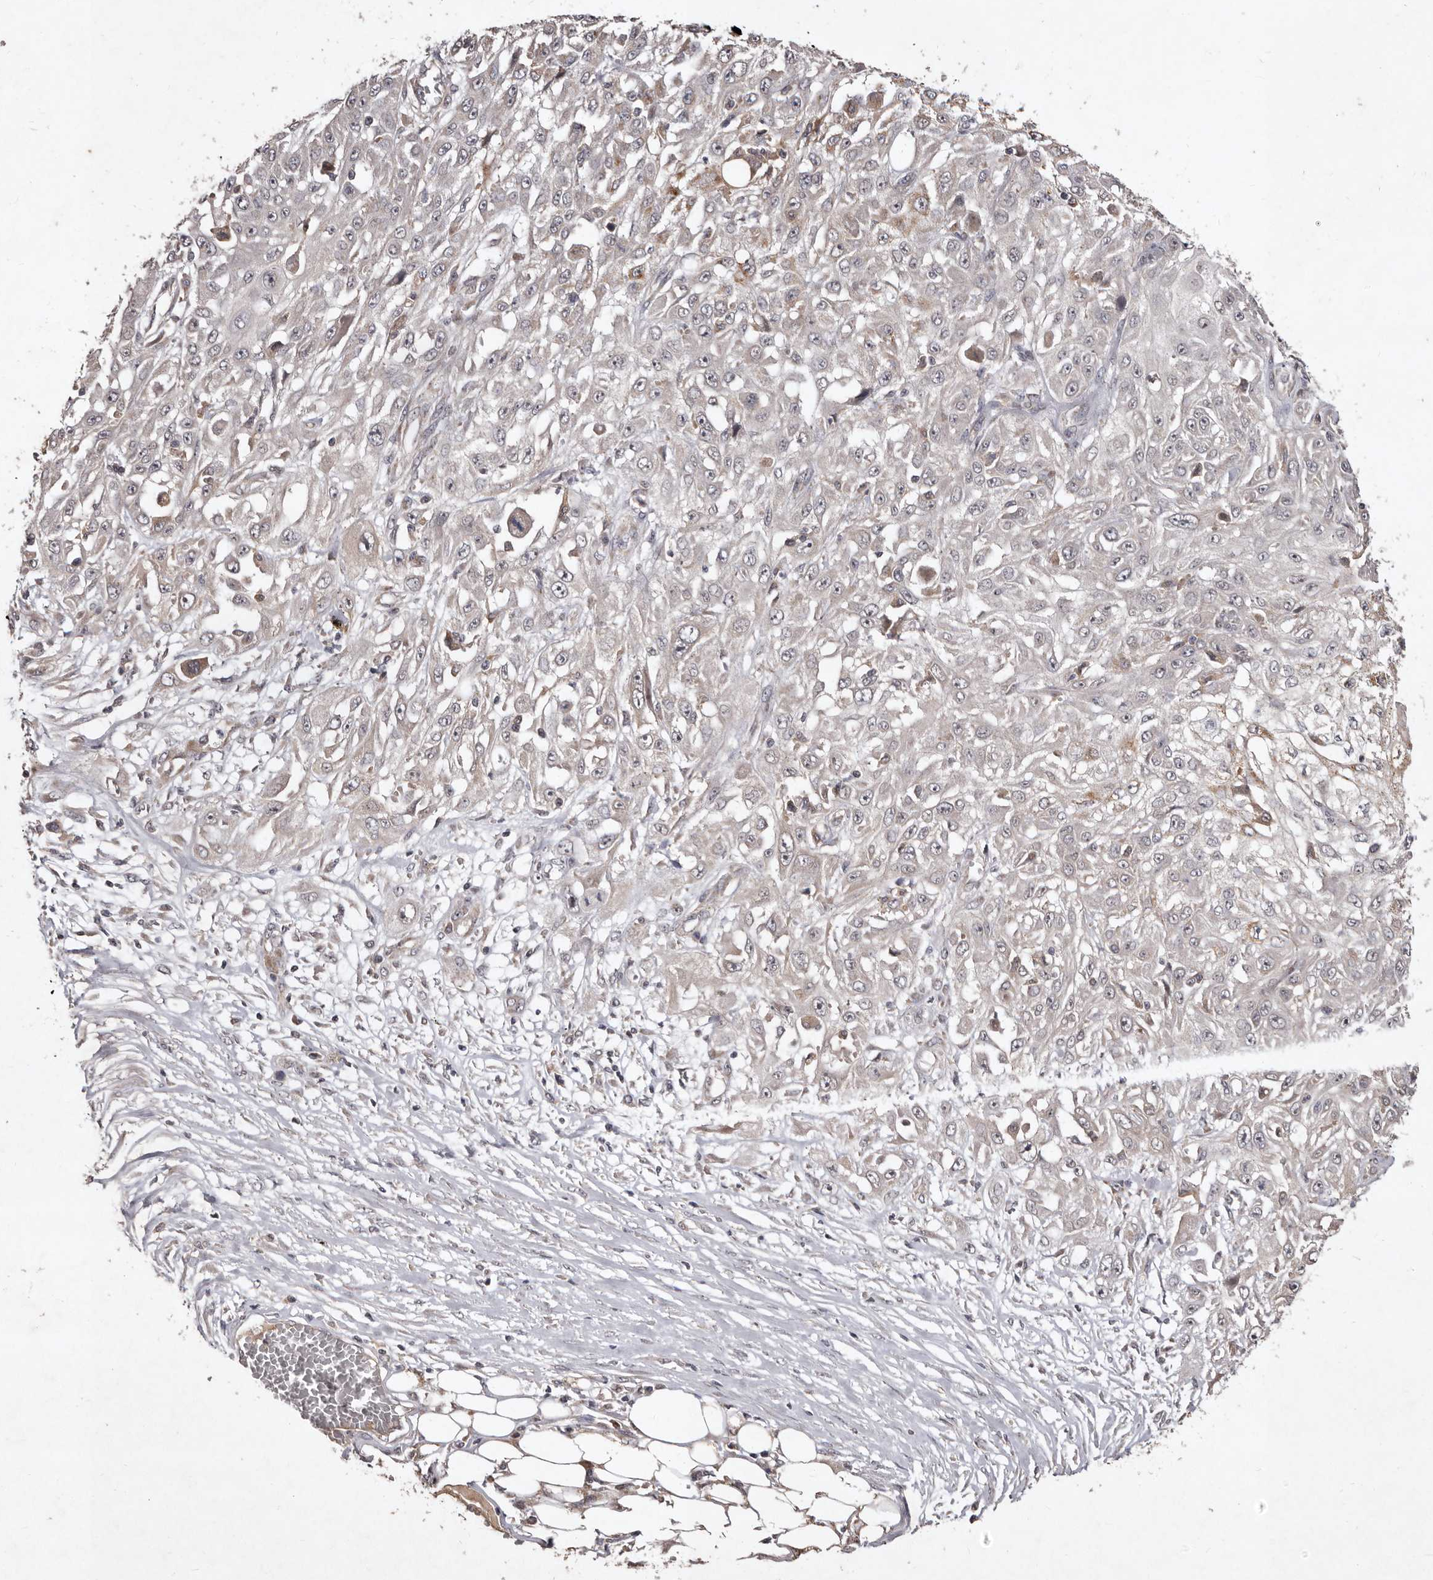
{"staining": {"intensity": "weak", "quantity": "<25%", "location": "cytoplasmic/membranous"}, "tissue": "skin cancer", "cell_type": "Tumor cells", "image_type": "cancer", "snomed": [{"axis": "morphology", "description": "Squamous cell carcinoma, NOS"}, {"axis": "morphology", "description": "Squamous cell carcinoma, metastatic, NOS"}, {"axis": "topography", "description": "Skin"}, {"axis": "topography", "description": "Lymph node"}], "caption": "High magnification brightfield microscopy of skin squamous cell carcinoma stained with DAB (brown) and counterstained with hematoxylin (blue): tumor cells show no significant positivity.", "gene": "FLAD1", "patient": {"sex": "male", "age": 75}}